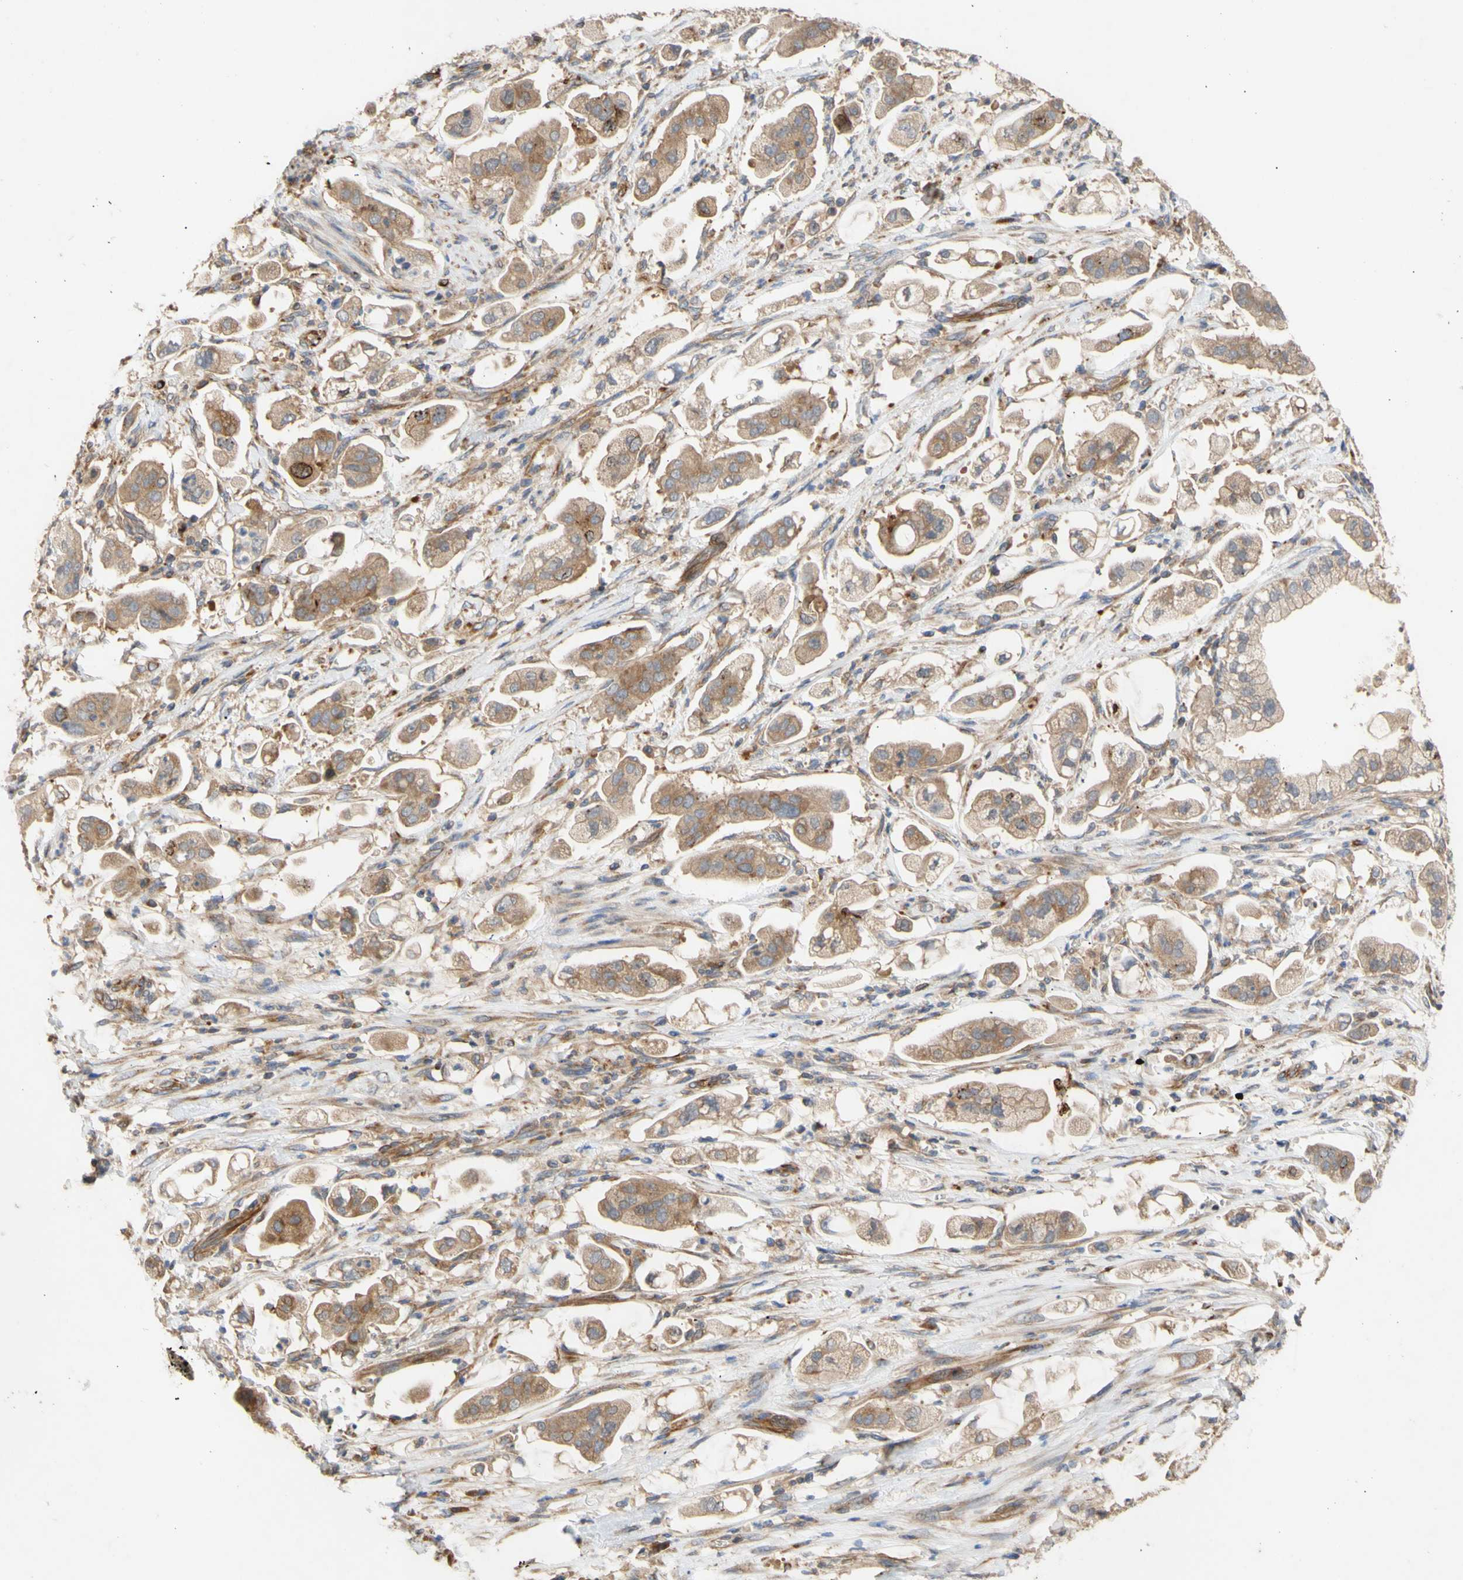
{"staining": {"intensity": "moderate", "quantity": ">75%", "location": "cytoplasmic/membranous"}, "tissue": "stomach cancer", "cell_type": "Tumor cells", "image_type": "cancer", "snomed": [{"axis": "morphology", "description": "Adenocarcinoma, NOS"}, {"axis": "topography", "description": "Stomach"}], "caption": "Adenocarcinoma (stomach) stained with a protein marker displays moderate staining in tumor cells.", "gene": "EIF2S3", "patient": {"sex": "male", "age": 62}}